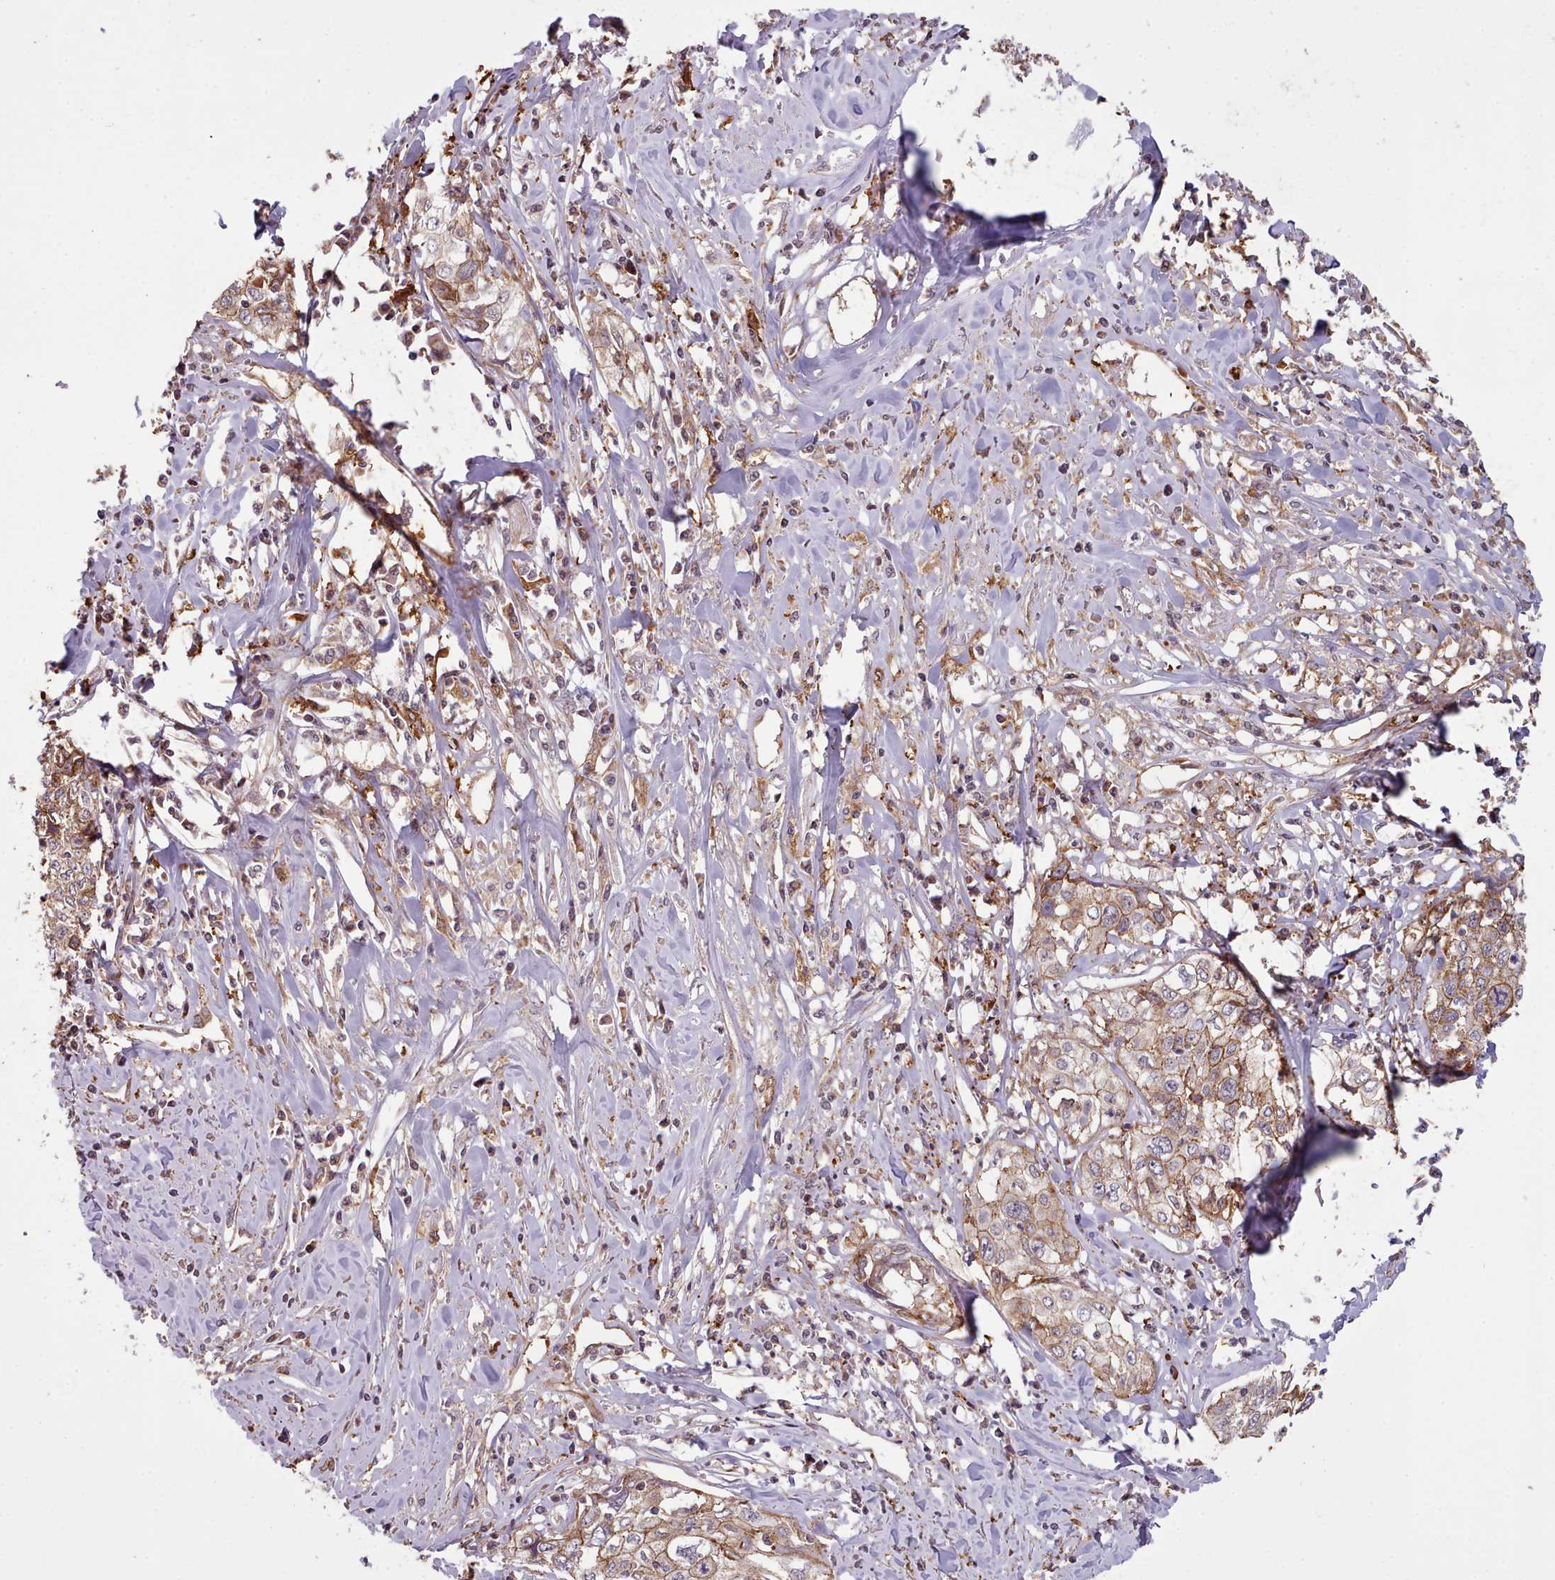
{"staining": {"intensity": "moderate", "quantity": ">75%", "location": "cytoplasmic/membranous"}, "tissue": "cervical cancer", "cell_type": "Tumor cells", "image_type": "cancer", "snomed": [{"axis": "morphology", "description": "Squamous cell carcinoma, NOS"}, {"axis": "topography", "description": "Cervix"}], "caption": "The immunohistochemical stain labels moderate cytoplasmic/membranous positivity in tumor cells of cervical cancer tissue.", "gene": "MRPL46", "patient": {"sex": "female", "age": 31}}